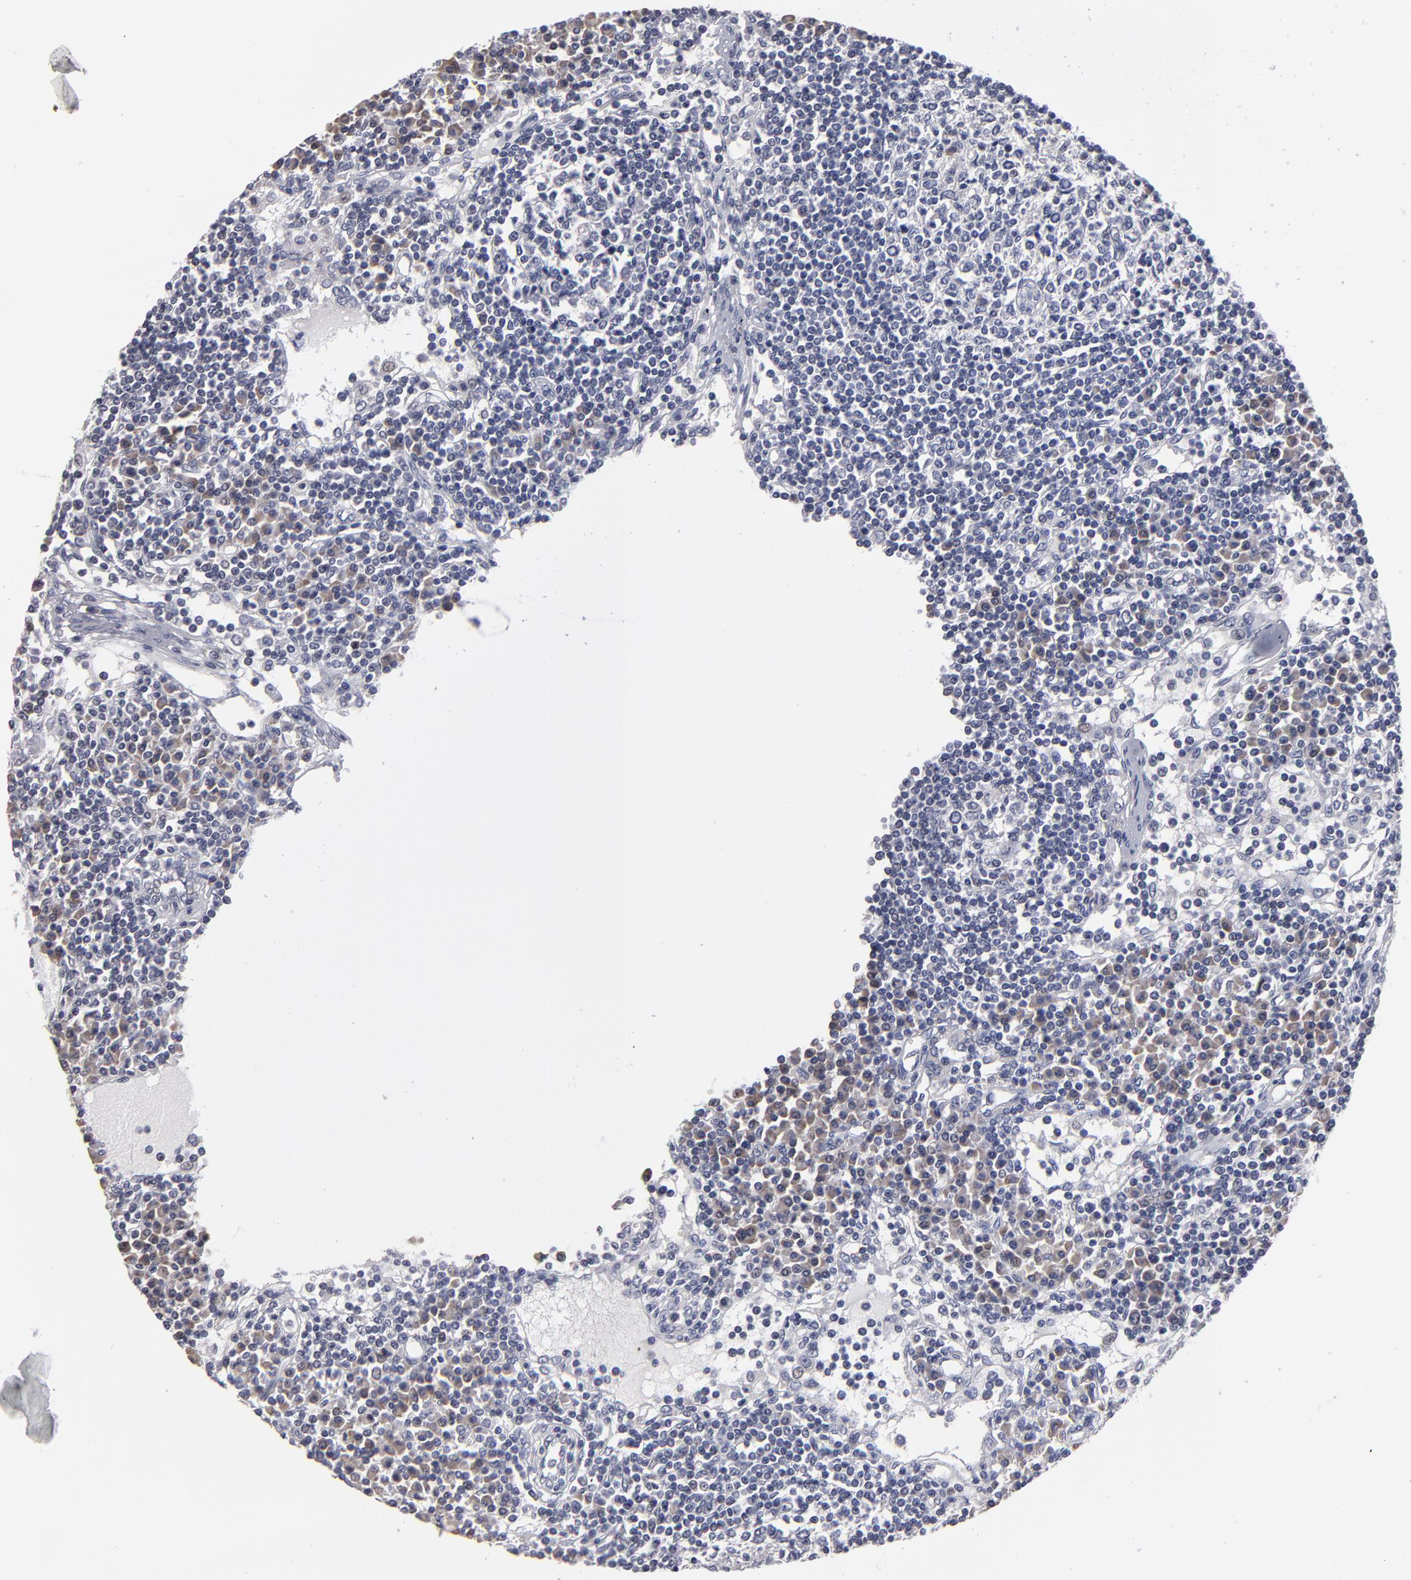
{"staining": {"intensity": "negative", "quantity": "none", "location": "none"}, "tissue": "lymph node", "cell_type": "Germinal center cells", "image_type": "normal", "snomed": [{"axis": "morphology", "description": "Normal tissue, NOS"}, {"axis": "topography", "description": "Lymph node"}], "caption": "Image shows no significant protein positivity in germinal center cells of normal lymph node. (Immunohistochemistry (ihc), brightfield microscopy, high magnification).", "gene": "CCDC80", "patient": {"sex": "female", "age": 62}}